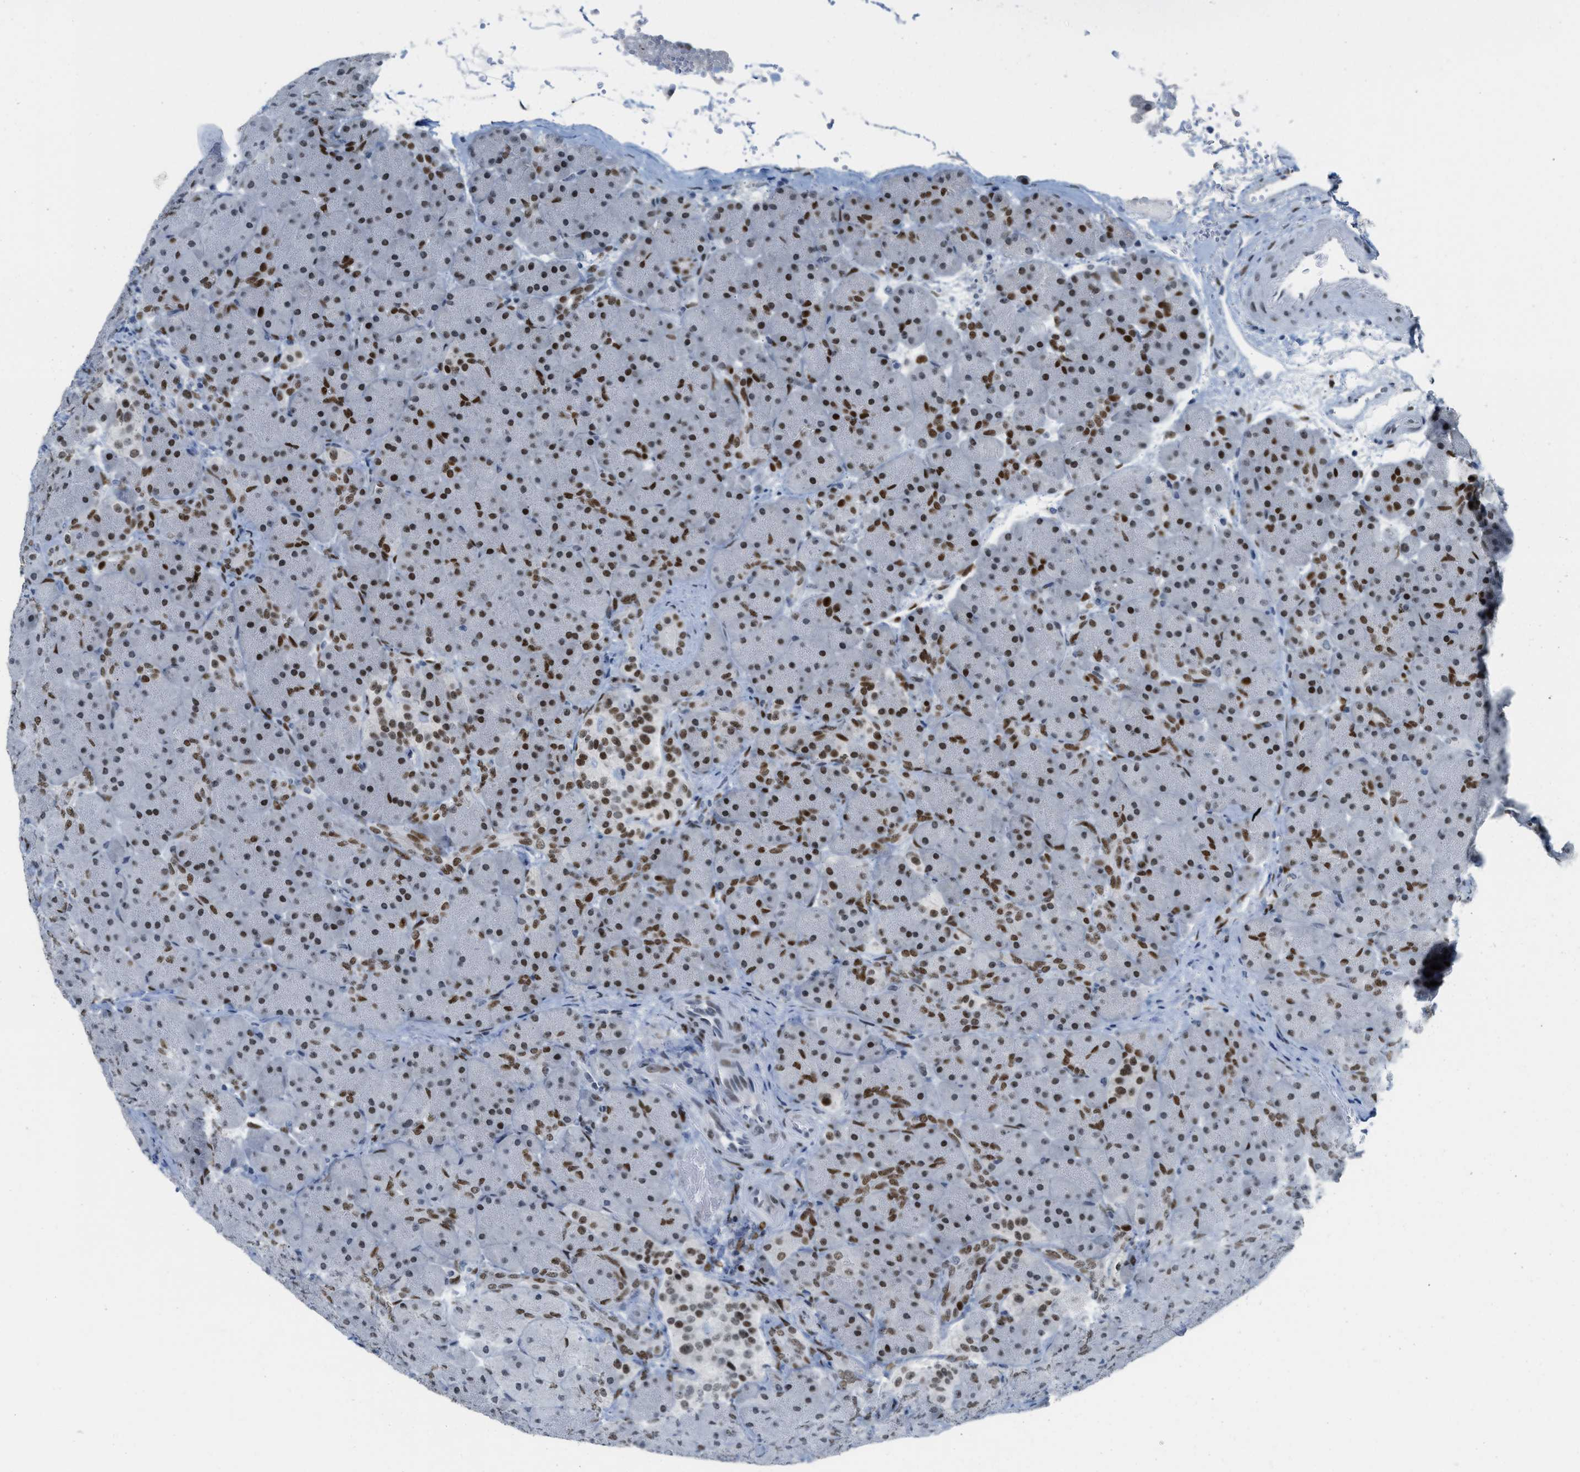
{"staining": {"intensity": "strong", "quantity": ">75%", "location": "nuclear"}, "tissue": "pancreas", "cell_type": "Exocrine glandular cells", "image_type": "normal", "snomed": [{"axis": "morphology", "description": "Normal tissue, NOS"}, {"axis": "topography", "description": "Pancreas"}], "caption": "DAB (3,3'-diaminobenzidine) immunohistochemical staining of benign human pancreas displays strong nuclear protein positivity in approximately >75% of exocrine glandular cells. The staining was performed using DAB, with brown indicating positive protein expression. Nuclei are stained blue with hematoxylin.", "gene": "PBX1", "patient": {"sex": "male", "age": 66}}